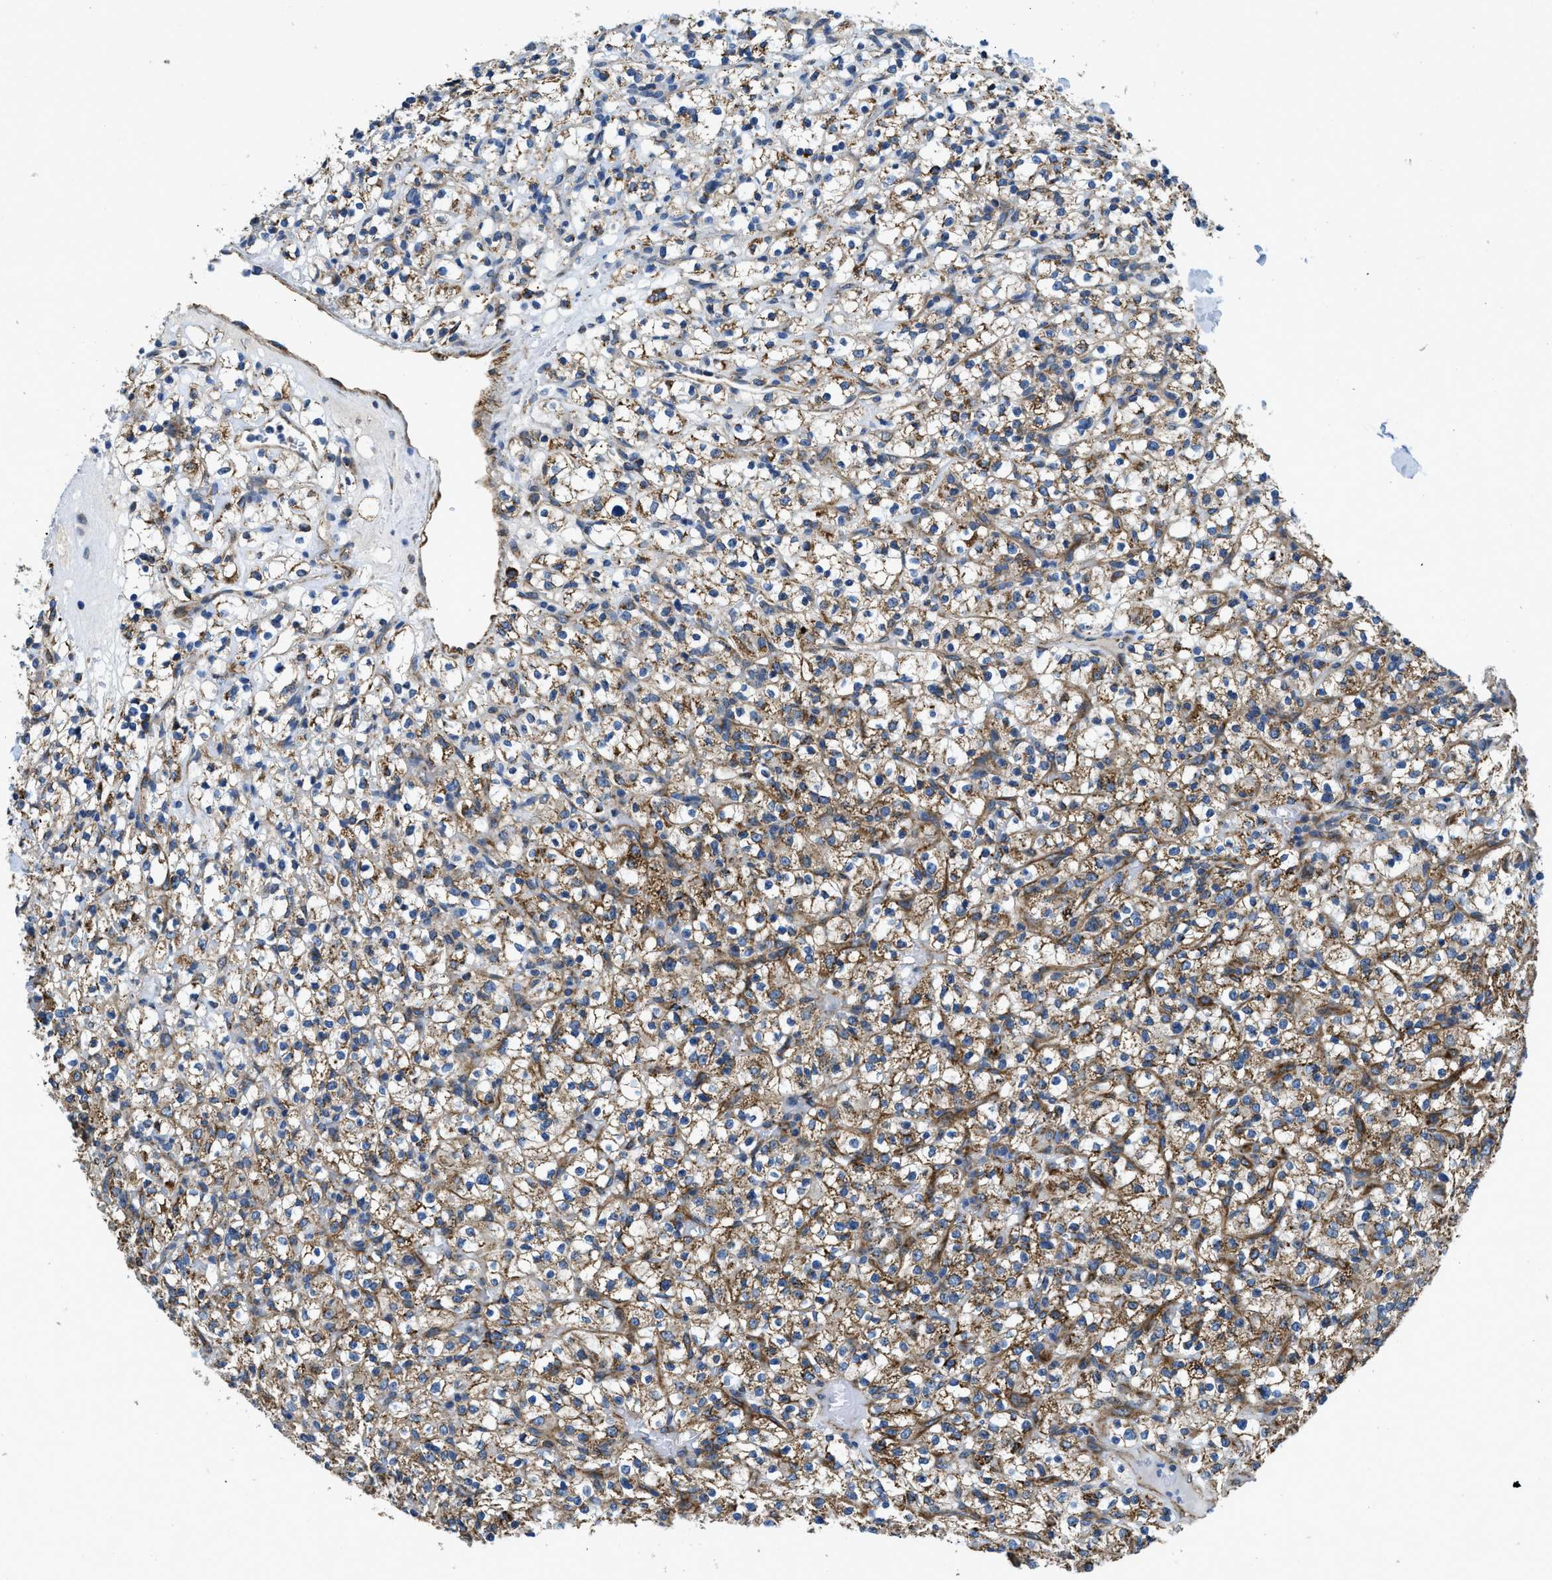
{"staining": {"intensity": "strong", "quantity": ">75%", "location": "cytoplasmic/membranous"}, "tissue": "renal cancer", "cell_type": "Tumor cells", "image_type": "cancer", "snomed": [{"axis": "morphology", "description": "Normal tissue, NOS"}, {"axis": "morphology", "description": "Adenocarcinoma, NOS"}, {"axis": "topography", "description": "Kidney"}], "caption": "The photomicrograph demonstrates immunohistochemical staining of adenocarcinoma (renal). There is strong cytoplasmic/membranous positivity is seen in approximately >75% of tumor cells.", "gene": "STK33", "patient": {"sex": "female", "age": 72}}